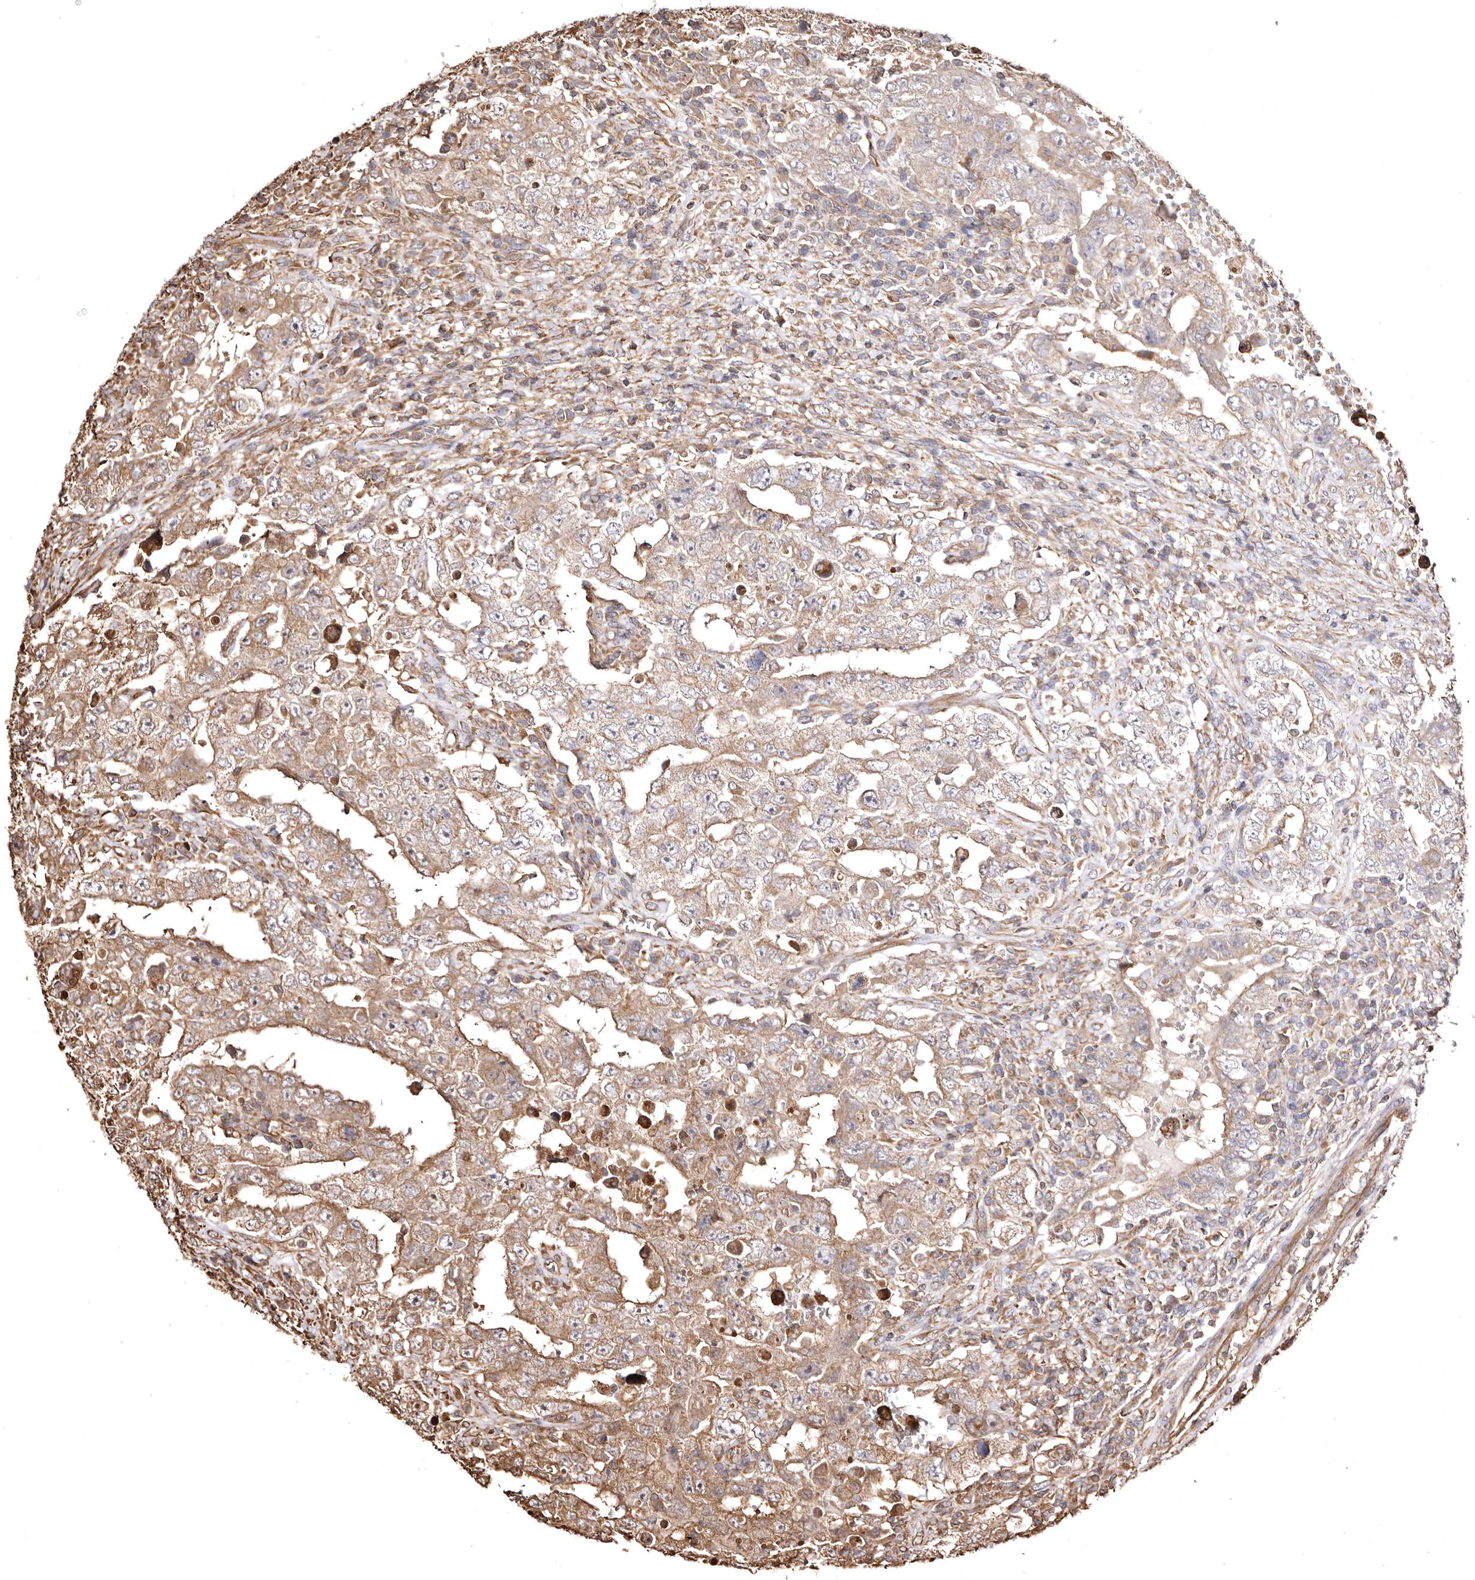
{"staining": {"intensity": "moderate", "quantity": "25%-75%", "location": "cytoplasmic/membranous"}, "tissue": "testis cancer", "cell_type": "Tumor cells", "image_type": "cancer", "snomed": [{"axis": "morphology", "description": "Carcinoma, Embryonal, NOS"}, {"axis": "topography", "description": "Testis"}], "caption": "Tumor cells show medium levels of moderate cytoplasmic/membranous expression in about 25%-75% of cells in human embryonal carcinoma (testis).", "gene": "MACC1", "patient": {"sex": "male", "age": 26}}